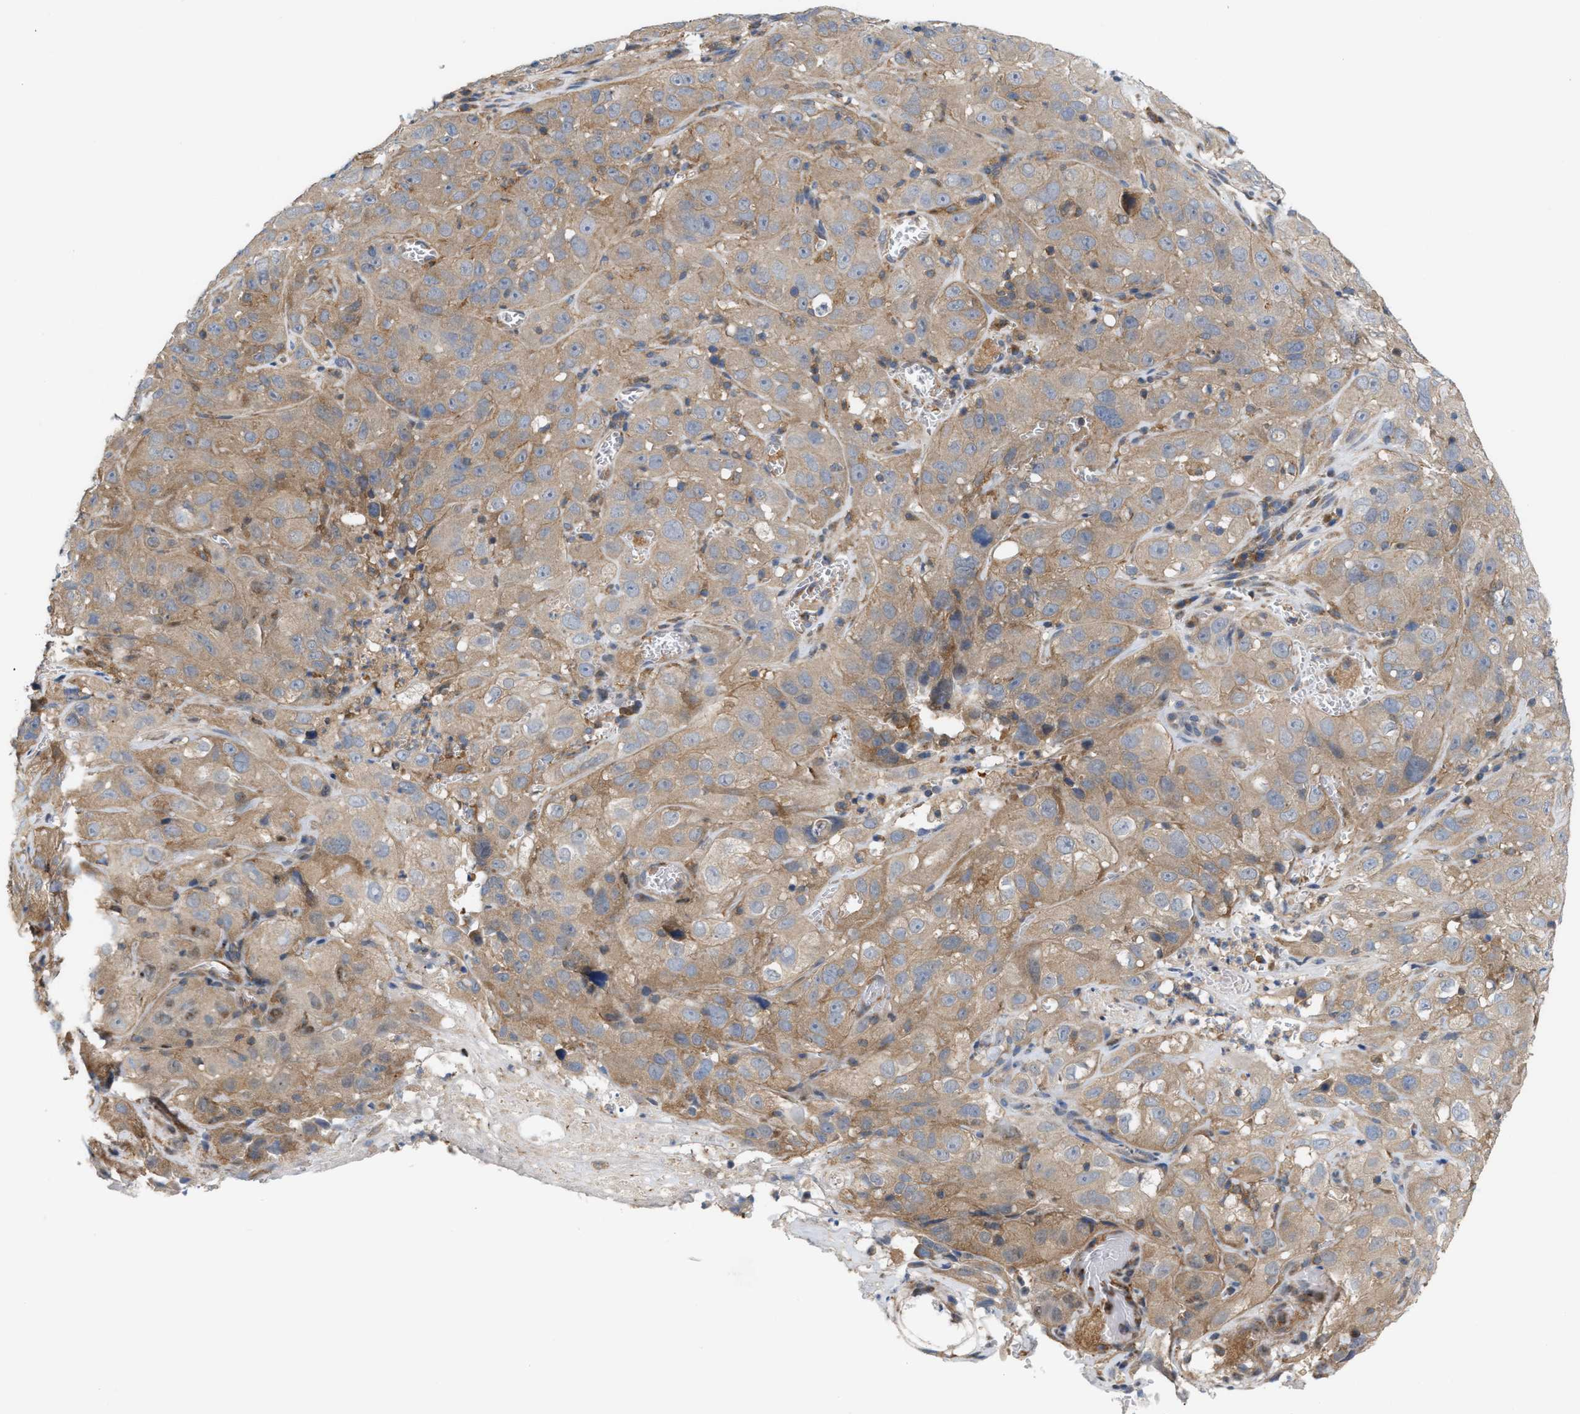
{"staining": {"intensity": "moderate", "quantity": ">75%", "location": "cytoplasmic/membranous"}, "tissue": "cervical cancer", "cell_type": "Tumor cells", "image_type": "cancer", "snomed": [{"axis": "morphology", "description": "Squamous cell carcinoma, NOS"}, {"axis": "topography", "description": "Cervix"}], "caption": "Protein staining of cervical cancer tissue reveals moderate cytoplasmic/membranous staining in approximately >75% of tumor cells.", "gene": "DBNL", "patient": {"sex": "female", "age": 32}}